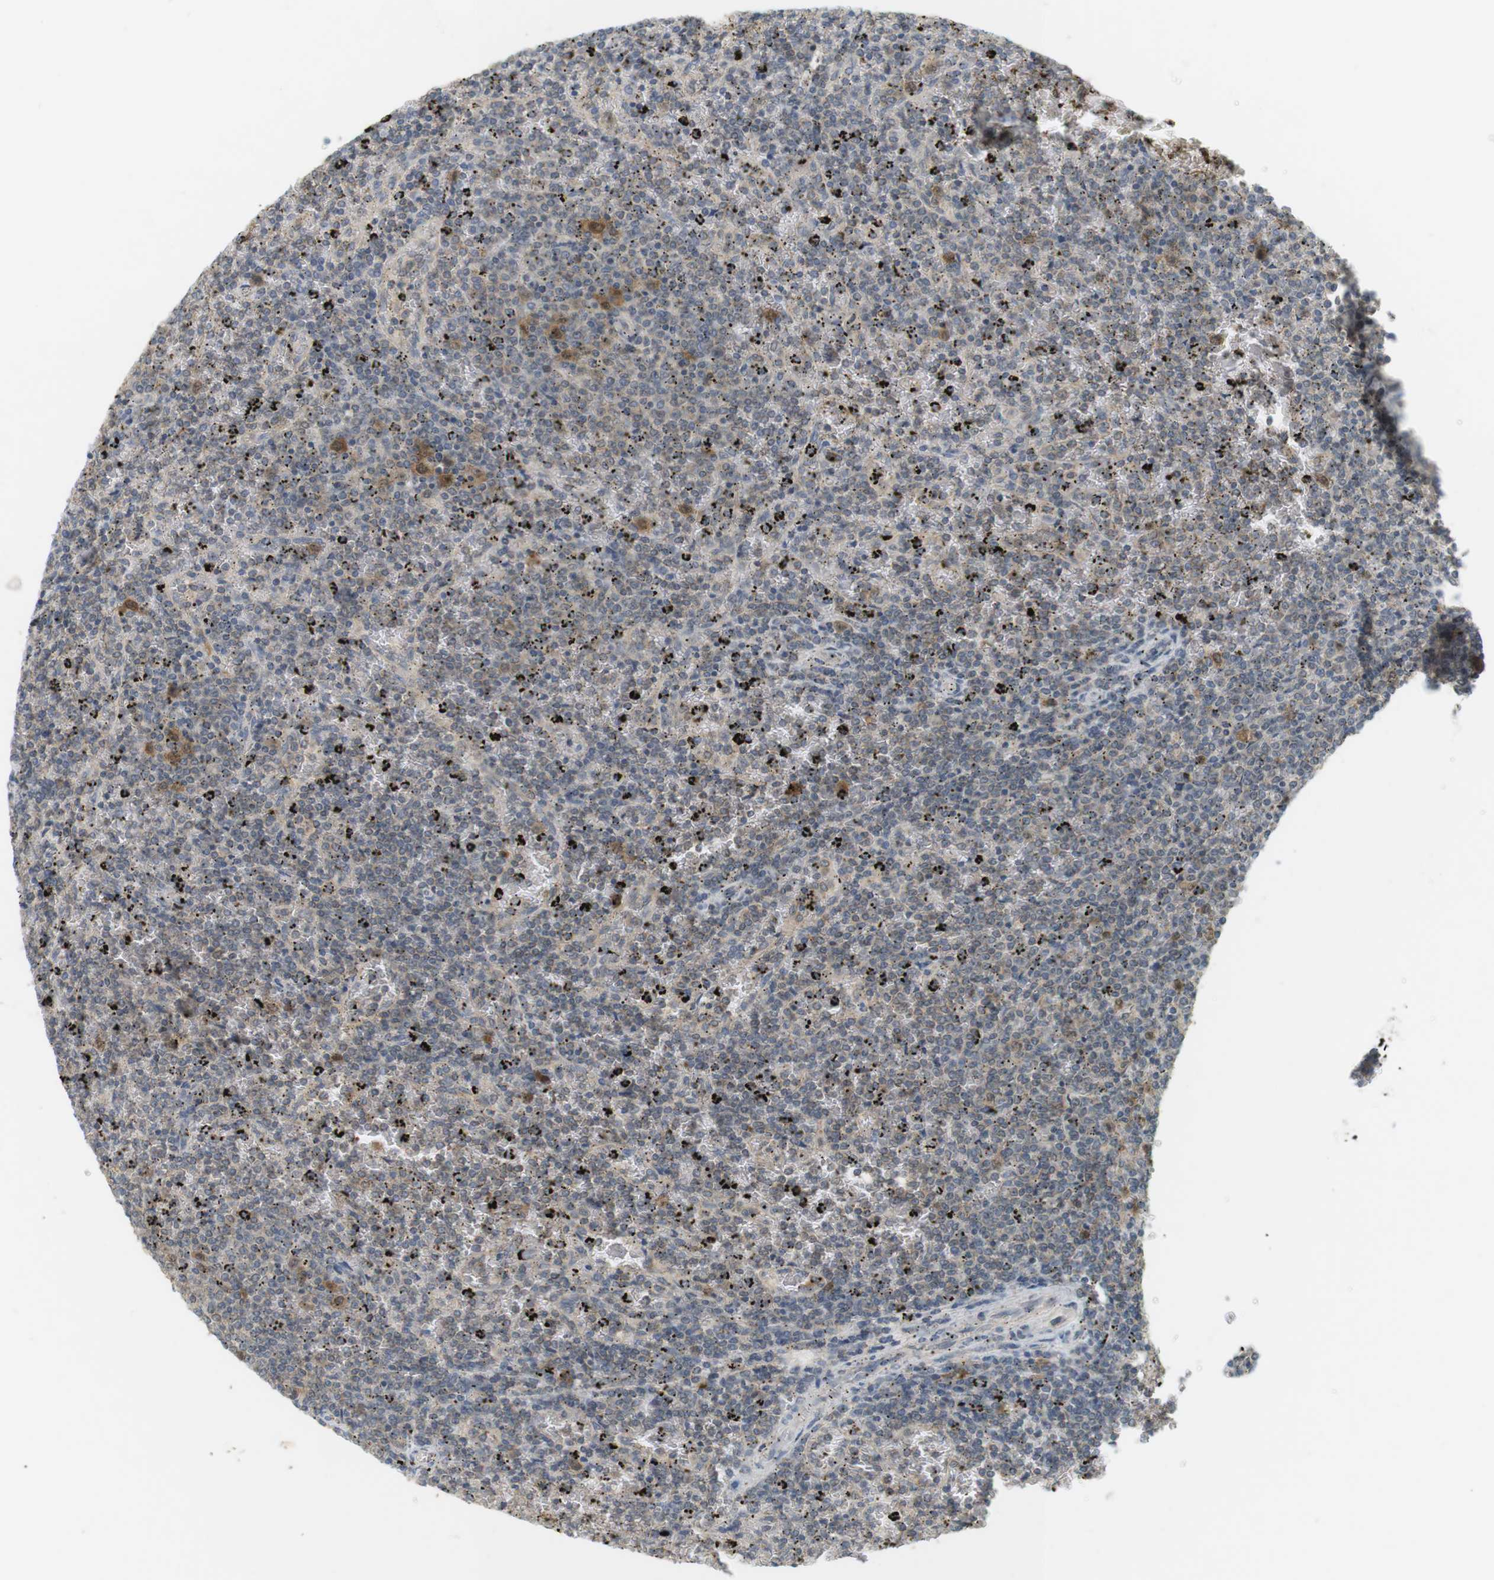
{"staining": {"intensity": "moderate", "quantity": "<25%", "location": "cytoplasmic/membranous"}, "tissue": "lymphoma", "cell_type": "Tumor cells", "image_type": "cancer", "snomed": [{"axis": "morphology", "description": "Malignant lymphoma, non-Hodgkin's type, Low grade"}, {"axis": "topography", "description": "Spleen"}], "caption": "A low amount of moderate cytoplasmic/membranous expression is identified in about <25% of tumor cells in low-grade malignant lymphoma, non-Hodgkin's type tissue. The protein is shown in brown color, while the nuclei are stained blue.", "gene": "TTK", "patient": {"sex": "female", "age": 77}}